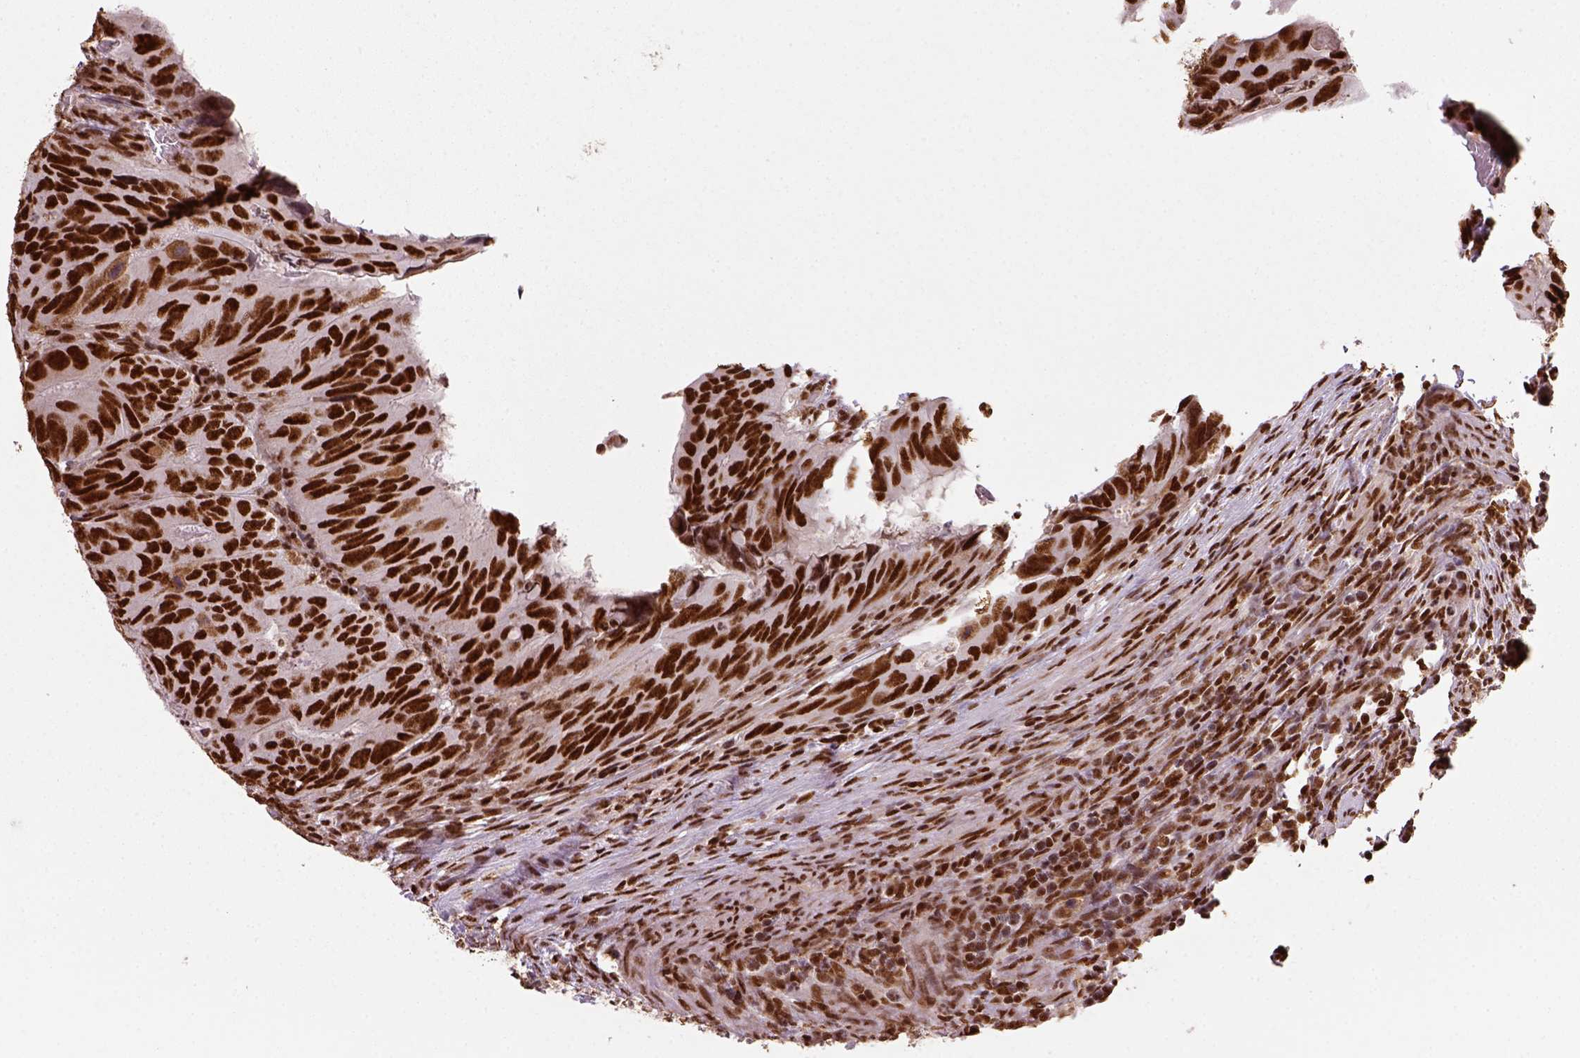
{"staining": {"intensity": "strong", "quantity": ">75%", "location": "nuclear"}, "tissue": "colorectal cancer", "cell_type": "Tumor cells", "image_type": "cancer", "snomed": [{"axis": "morphology", "description": "Adenocarcinoma, NOS"}, {"axis": "topography", "description": "Colon"}], "caption": "Immunohistochemical staining of human colorectal cancer demonstrates high levels of strong nuclear staining in about >75% of tumor cells. The staining was performed using DAB (3,3'-diaminobenzidine) to visualize the protein expression in brown, while the nuclei were stained in blue with hematoxylin (Magnification: 20x).", "gene": "CCAR1", "patient": {"sex": "male", "age": 79}}